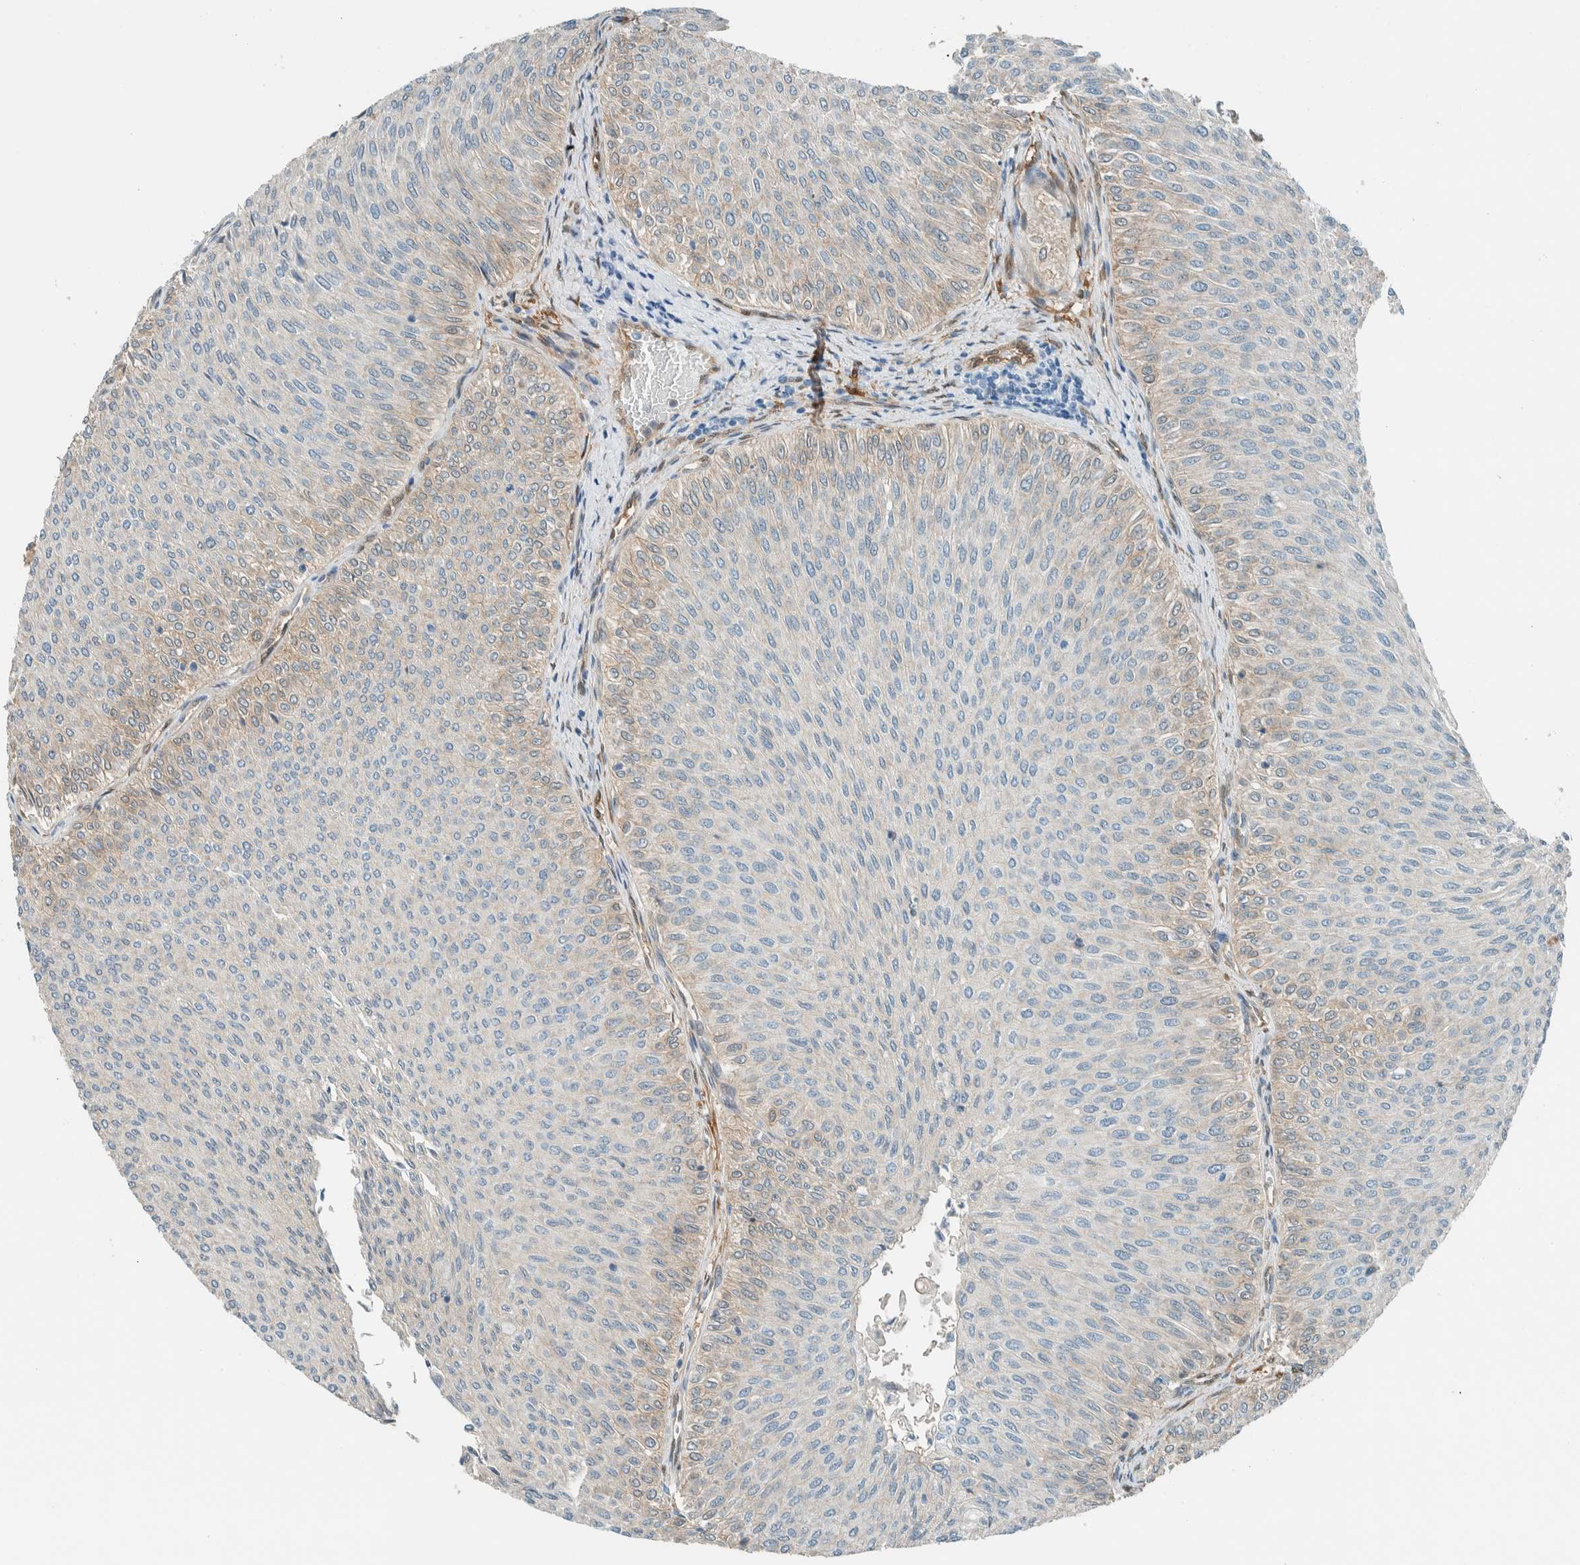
{"staining": {"intensity": "negative", "quantity": "none", "location": "none"}, "tissue": "urothelial cancer", "cell_type": "Tumor cells", "image_type": "cancer", "snomed": [{"axis": "morphology", "description": "Urothelial carcinoma, Low grade"}, {"axis": "topography", "description": "Urinary bladder"}], "caption": "There is no significant positivity in tumor cells of urothelial carcinoma (low-grade). Nuclei are stained in blue.", "gene": "NXN", "patient": {"sex": "male", "age": 78}}